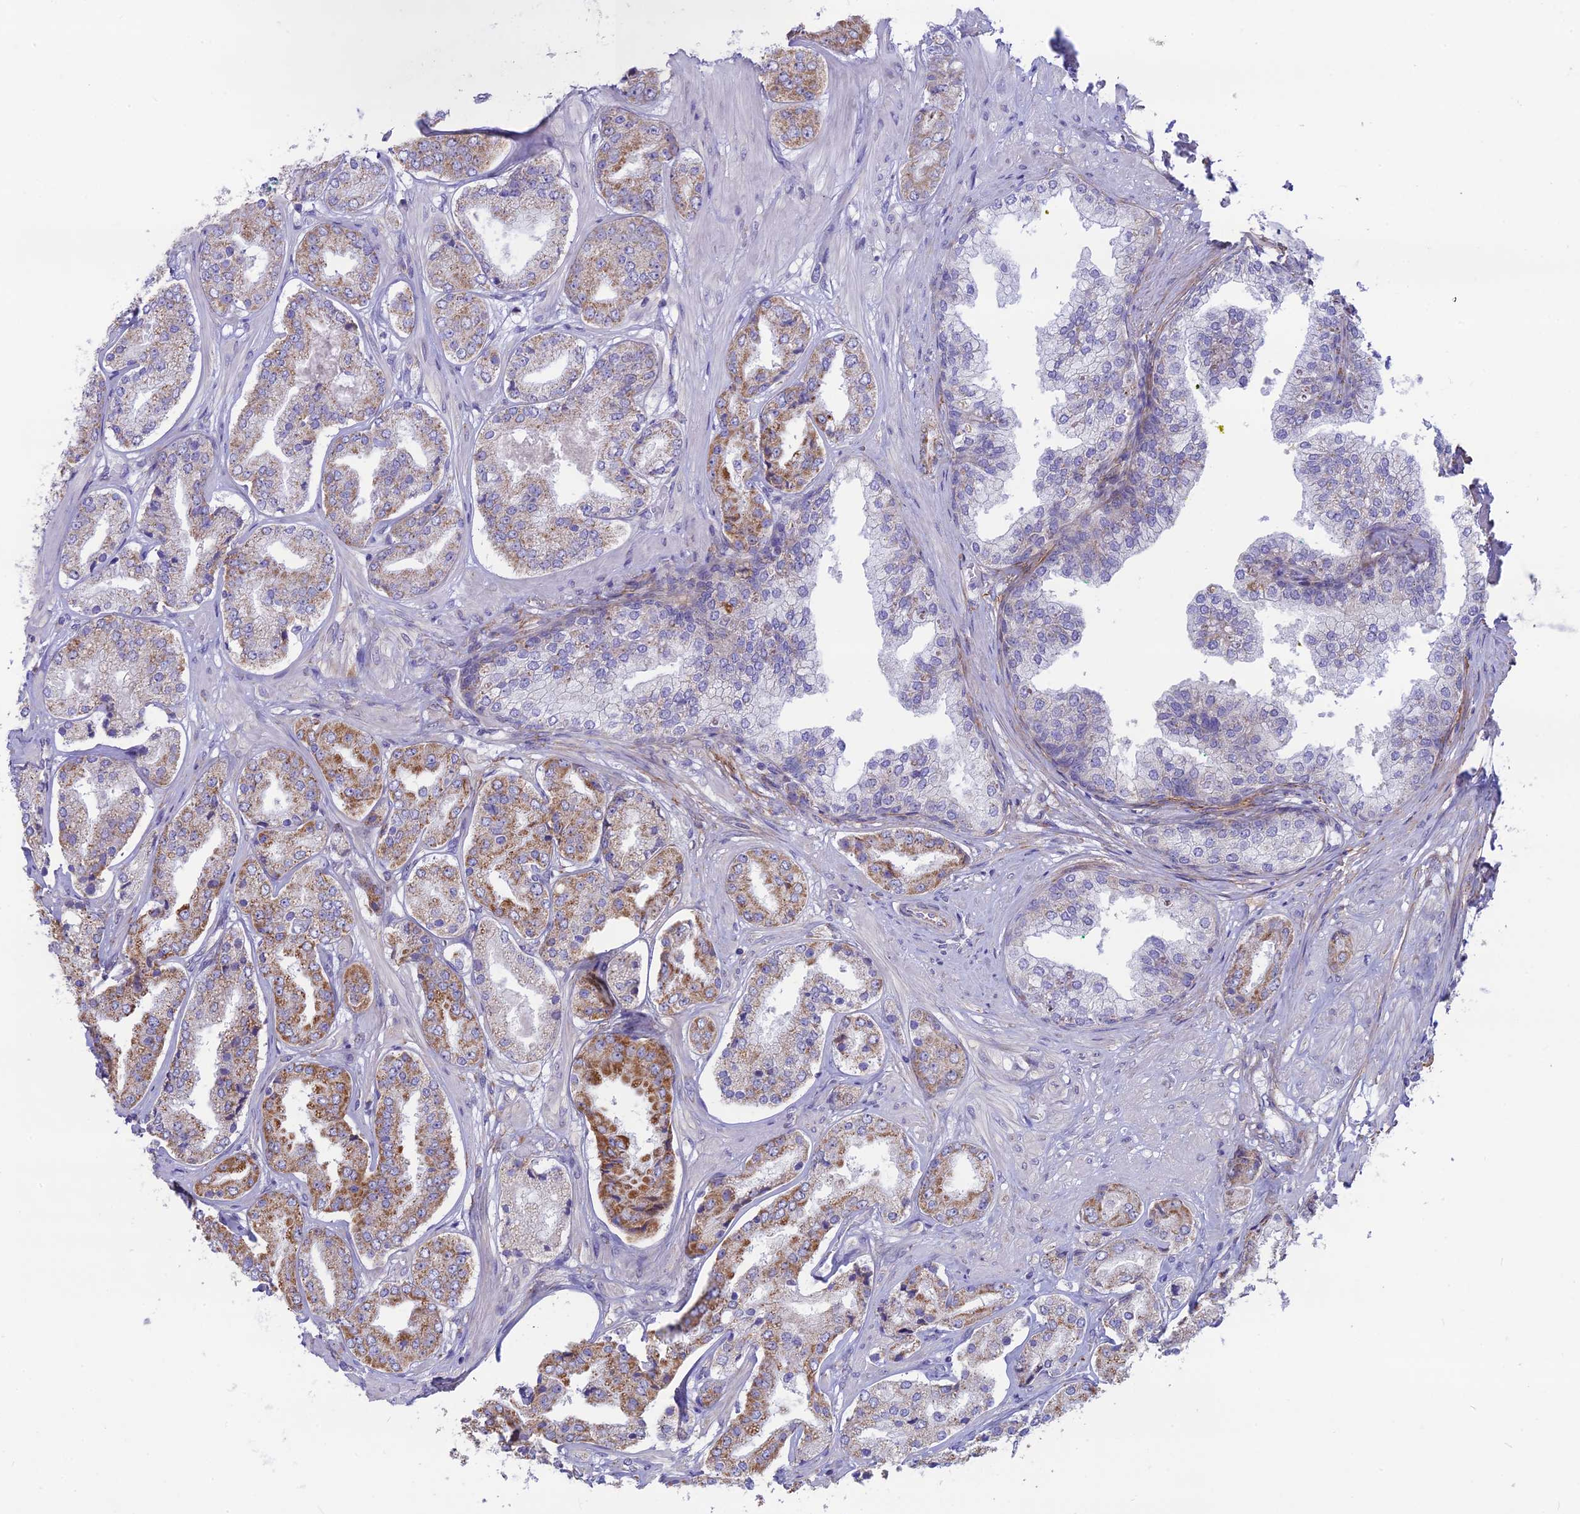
{"staining": {"intensity": "moderate", "quantity": "25%-75%", "location": "cytoplasmic/membranous"}, "tissue": "prostate cancer", "cell_type": "Tumor cells", "image_type": "cancer", "snomed": [{"axis": "morphology", "description": "Adenocarcinoma, High grade"}, {"axis": "topography", "description": "Prostate"}], "caption": "Moderate cytoplasmic/membranous positivity is present in approximately 25%-75% of tumor cells in prostate cancer.", "gene": "PLAC9", "patient": {"sex": "male", "age": 63}}